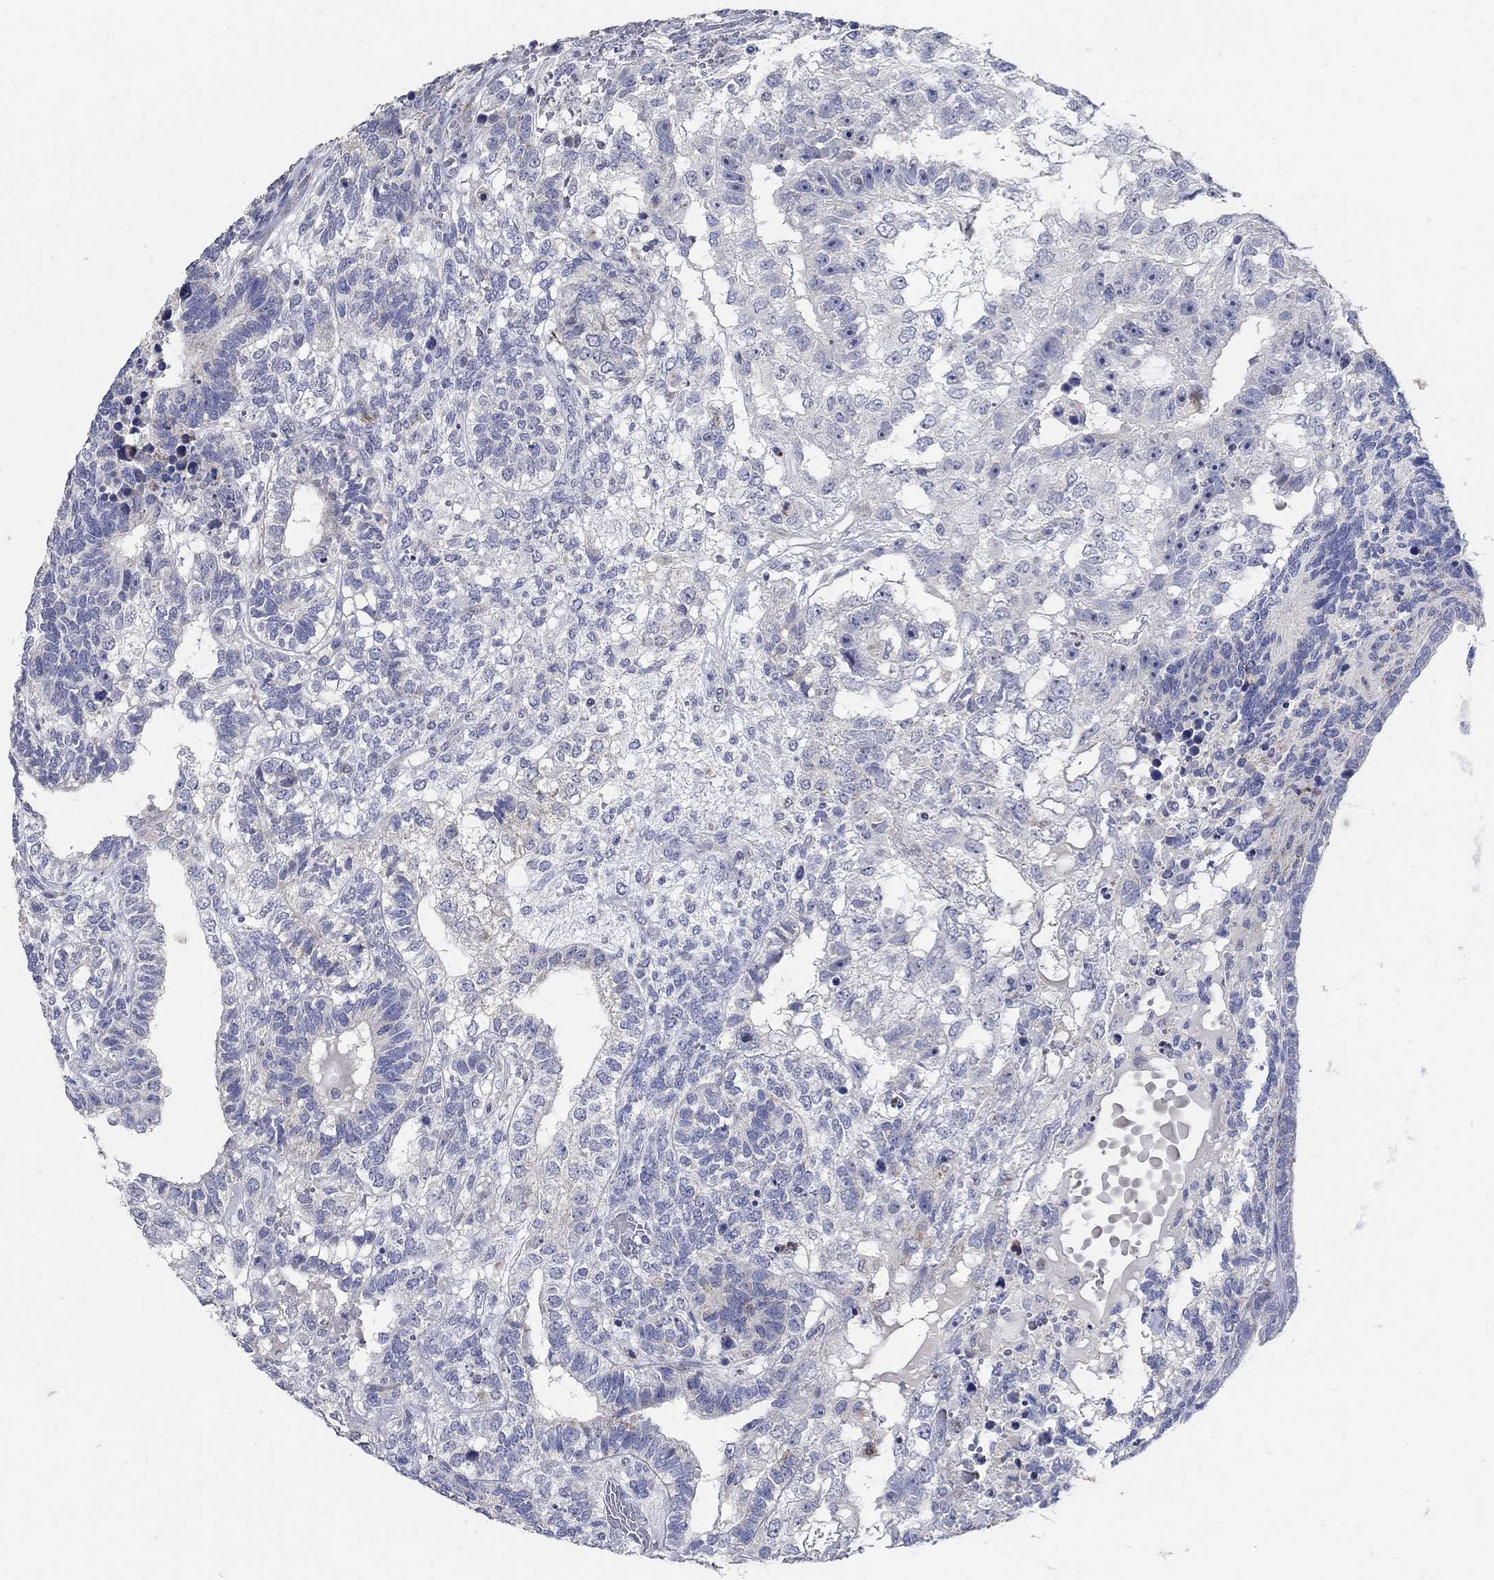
{"staining": {"intensity": "negative", "quantity": "none", "location": "none"}, "tissue": "testis cancer", "cell_type": "Tumor cells", "image_type": "cancer", "snomed": [{"axis": "morphology", "description": "Seminoma, NOS"}, {"axis": "morphology", "description": "Carcinoma, Embryonal, NOS"}, {"axis": "topography", "description": "Testis"}], "caption": "DAB immunohistochemical staining of testis cancer displays no significant staining in tumor cells.", "gene": "HMX2", "patient": {"sex": "male", "age": 41}}